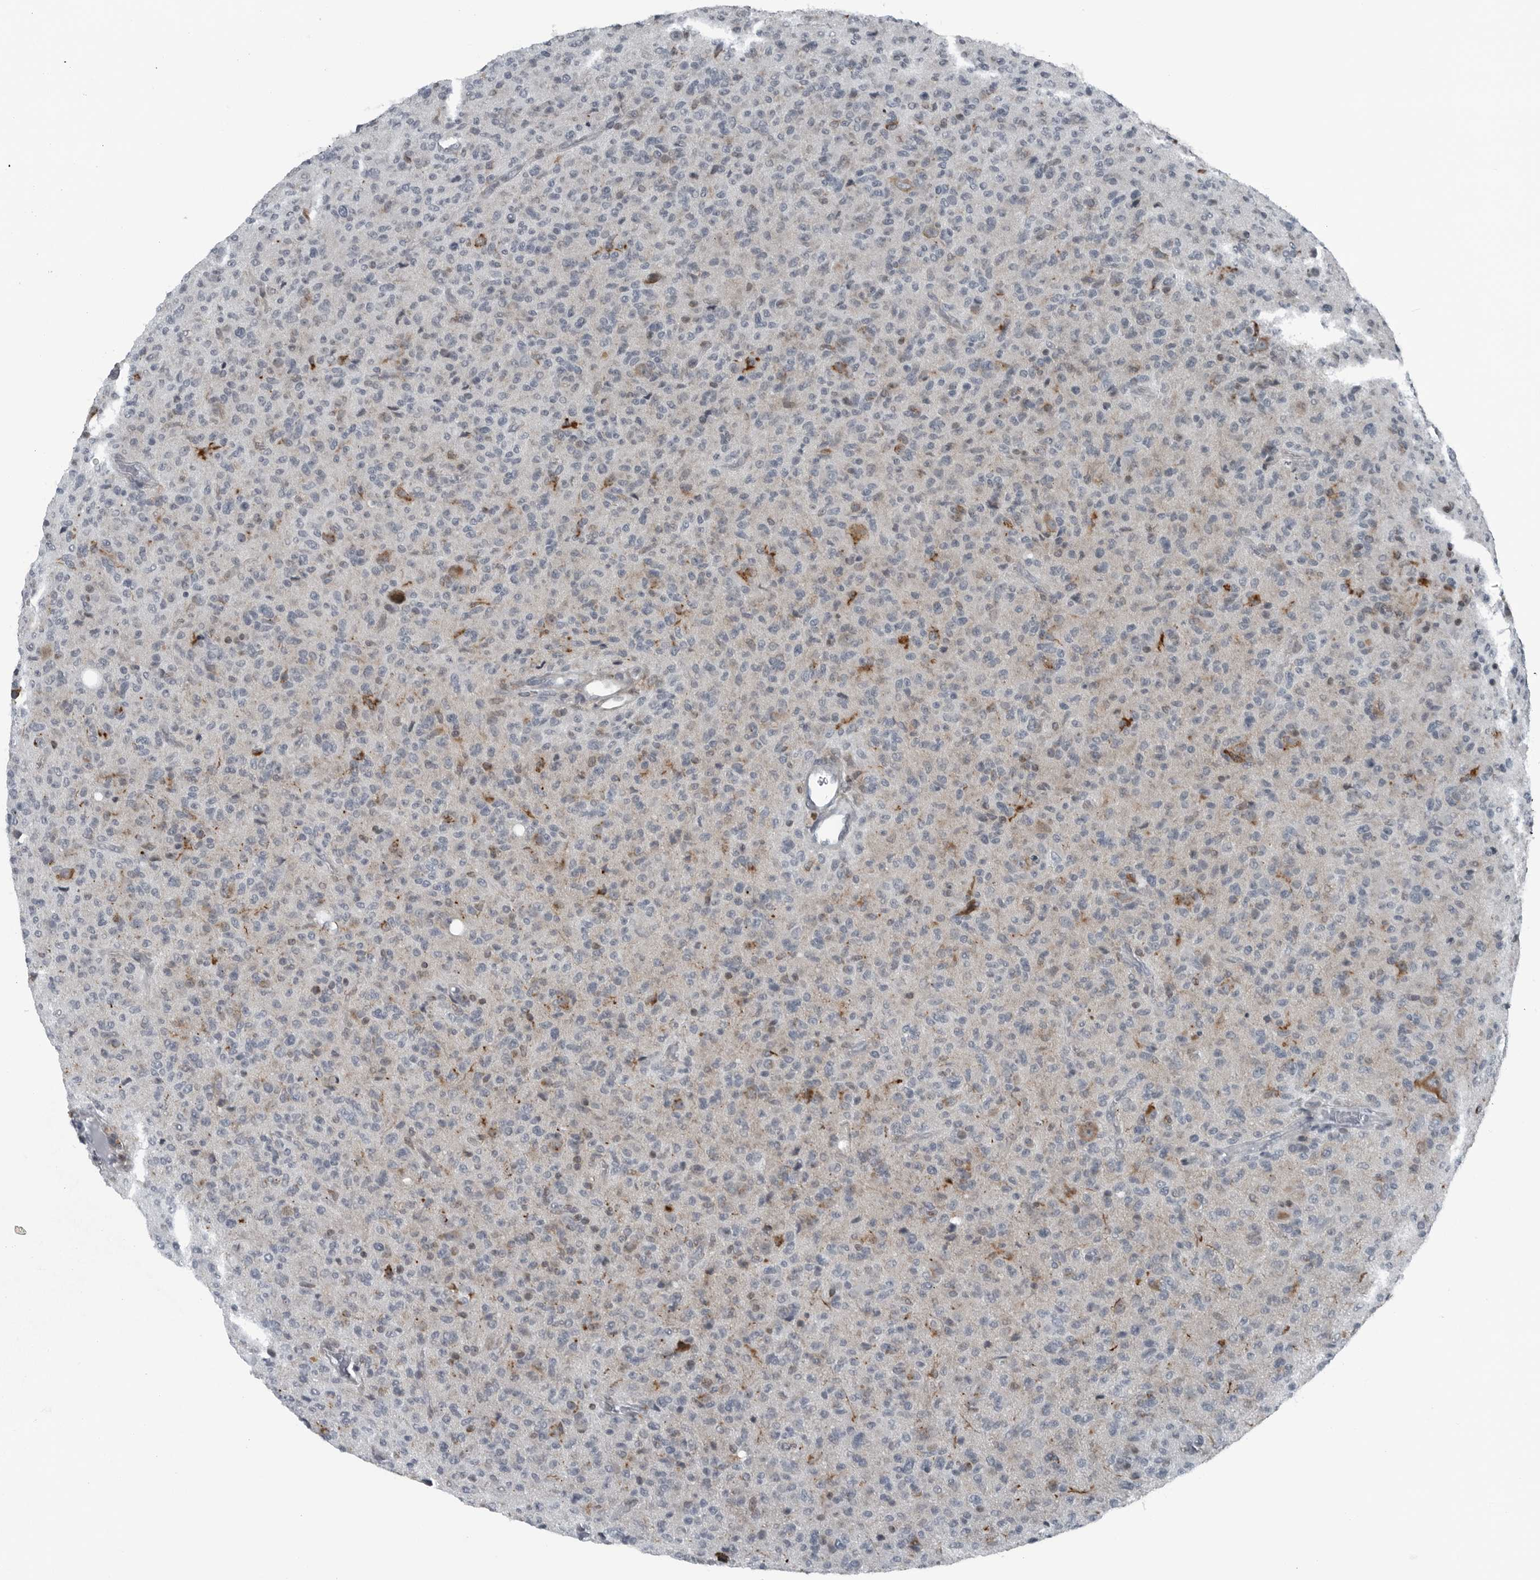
{"staining": {"intensity": "negative", "quantity": "none", "location": "none"}, "tissue": "glioma", "cell_type": "Tumor cells", "image_type": "cancer", "snomed": [{"axis": "morphology", "description": "Glioma, malignant, High grade"}, {"axis": "topography", "description": "Brain"}], "caption": "Immunohistochemical staining of glioma displays no significant staining in tumor cells.", "gene": "GAK", "patient": {"sex": "female", "age": 57}}